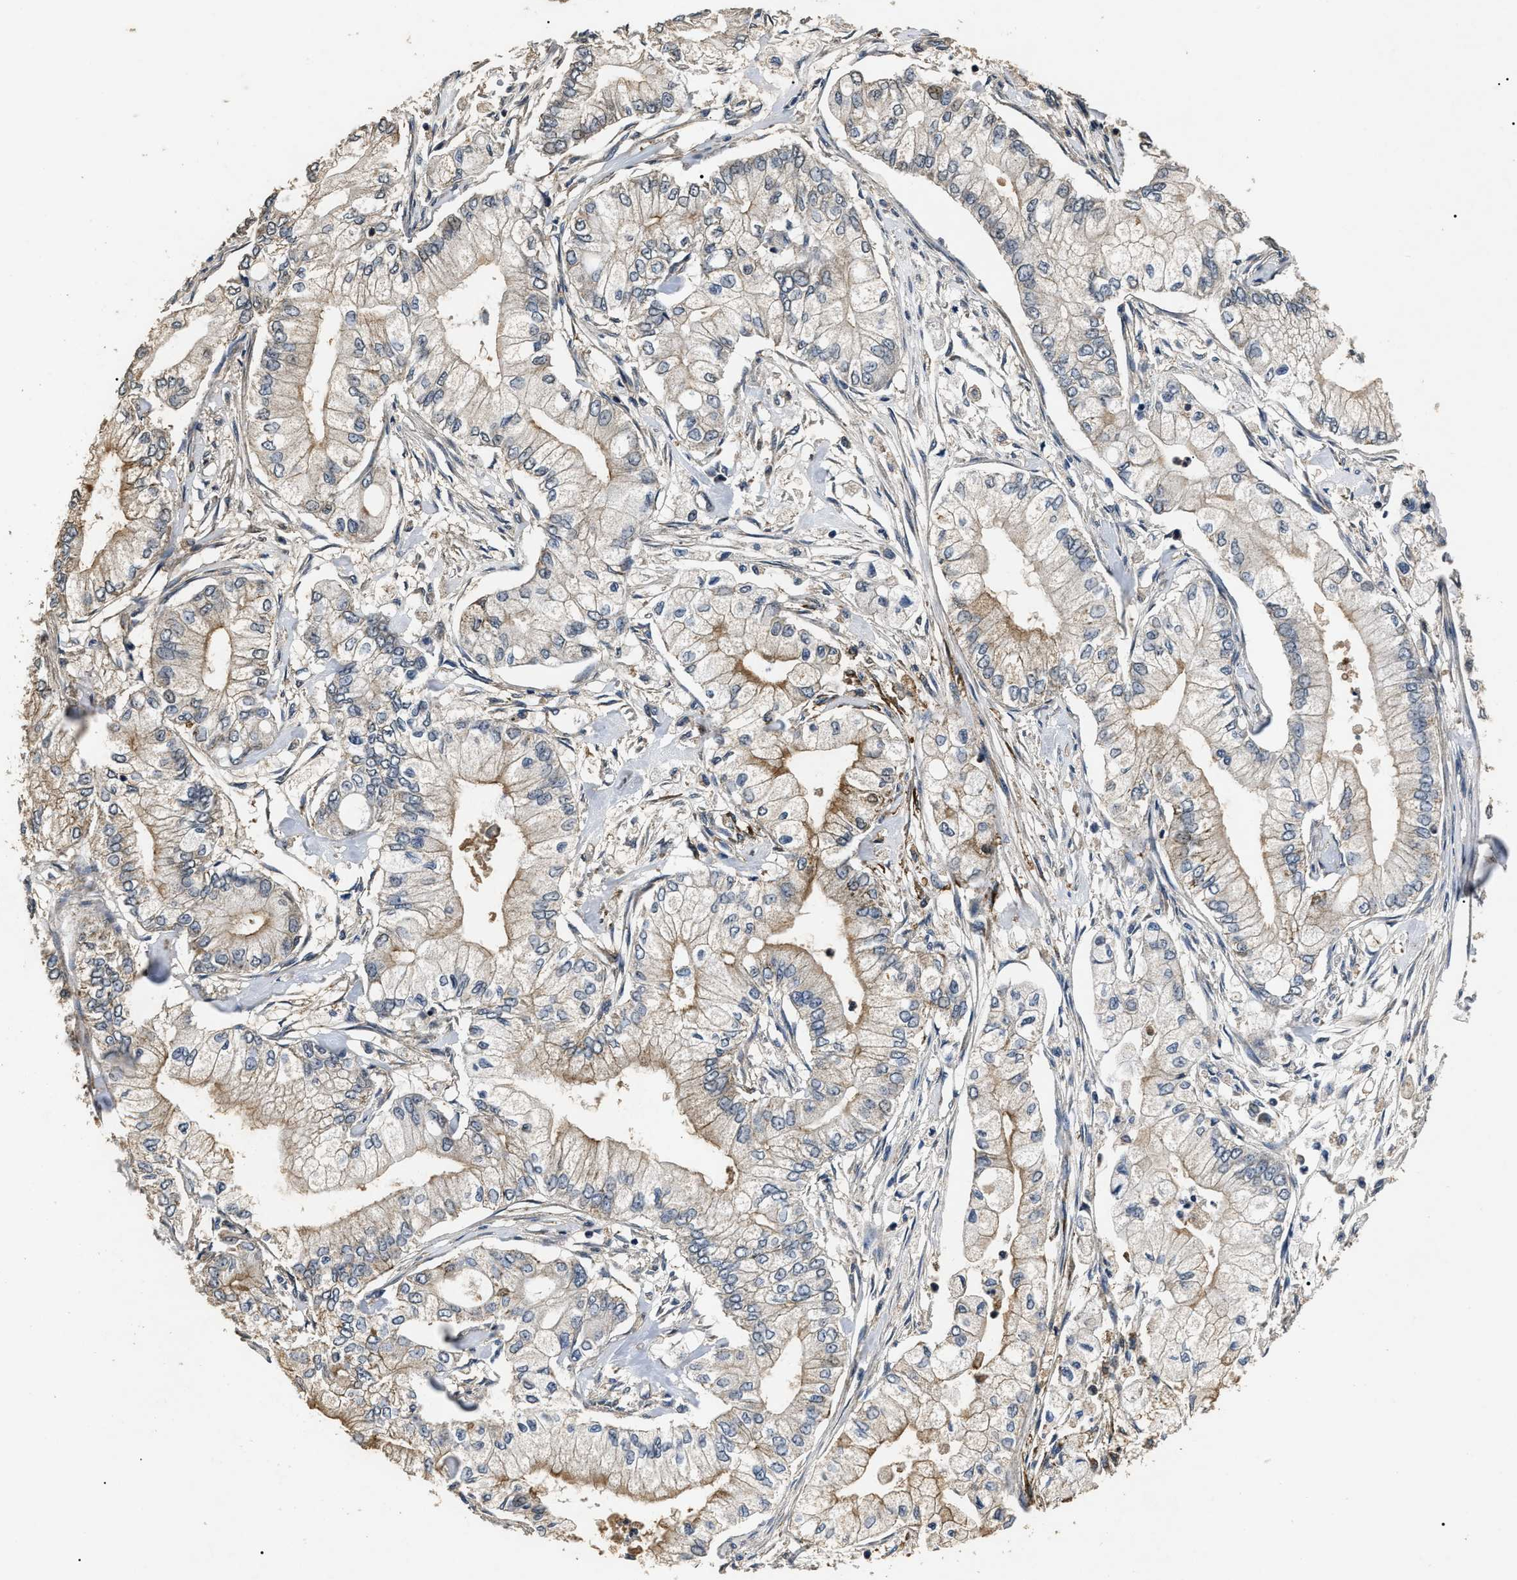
{"staining": {"intensity": "weak", "quantity": "<25%", "location": "cytoplasmic/membranous"}, "tissue": "pancreatic cancer", "cell_type": "Tumor cells", "image_type": "cancer", "snomed": [{"axis": "morphology", "description": "Adenocarcinoma, NOS"}, {"axis": "topography", "description": "Pancreas"}], "caption": "This is an IHC histopathology image of adenocarcinoma (pancreatic). There is no positivity in tumor cells.", "gene": "ANP32E", "patient": {"sex": "male", "age": 70}}